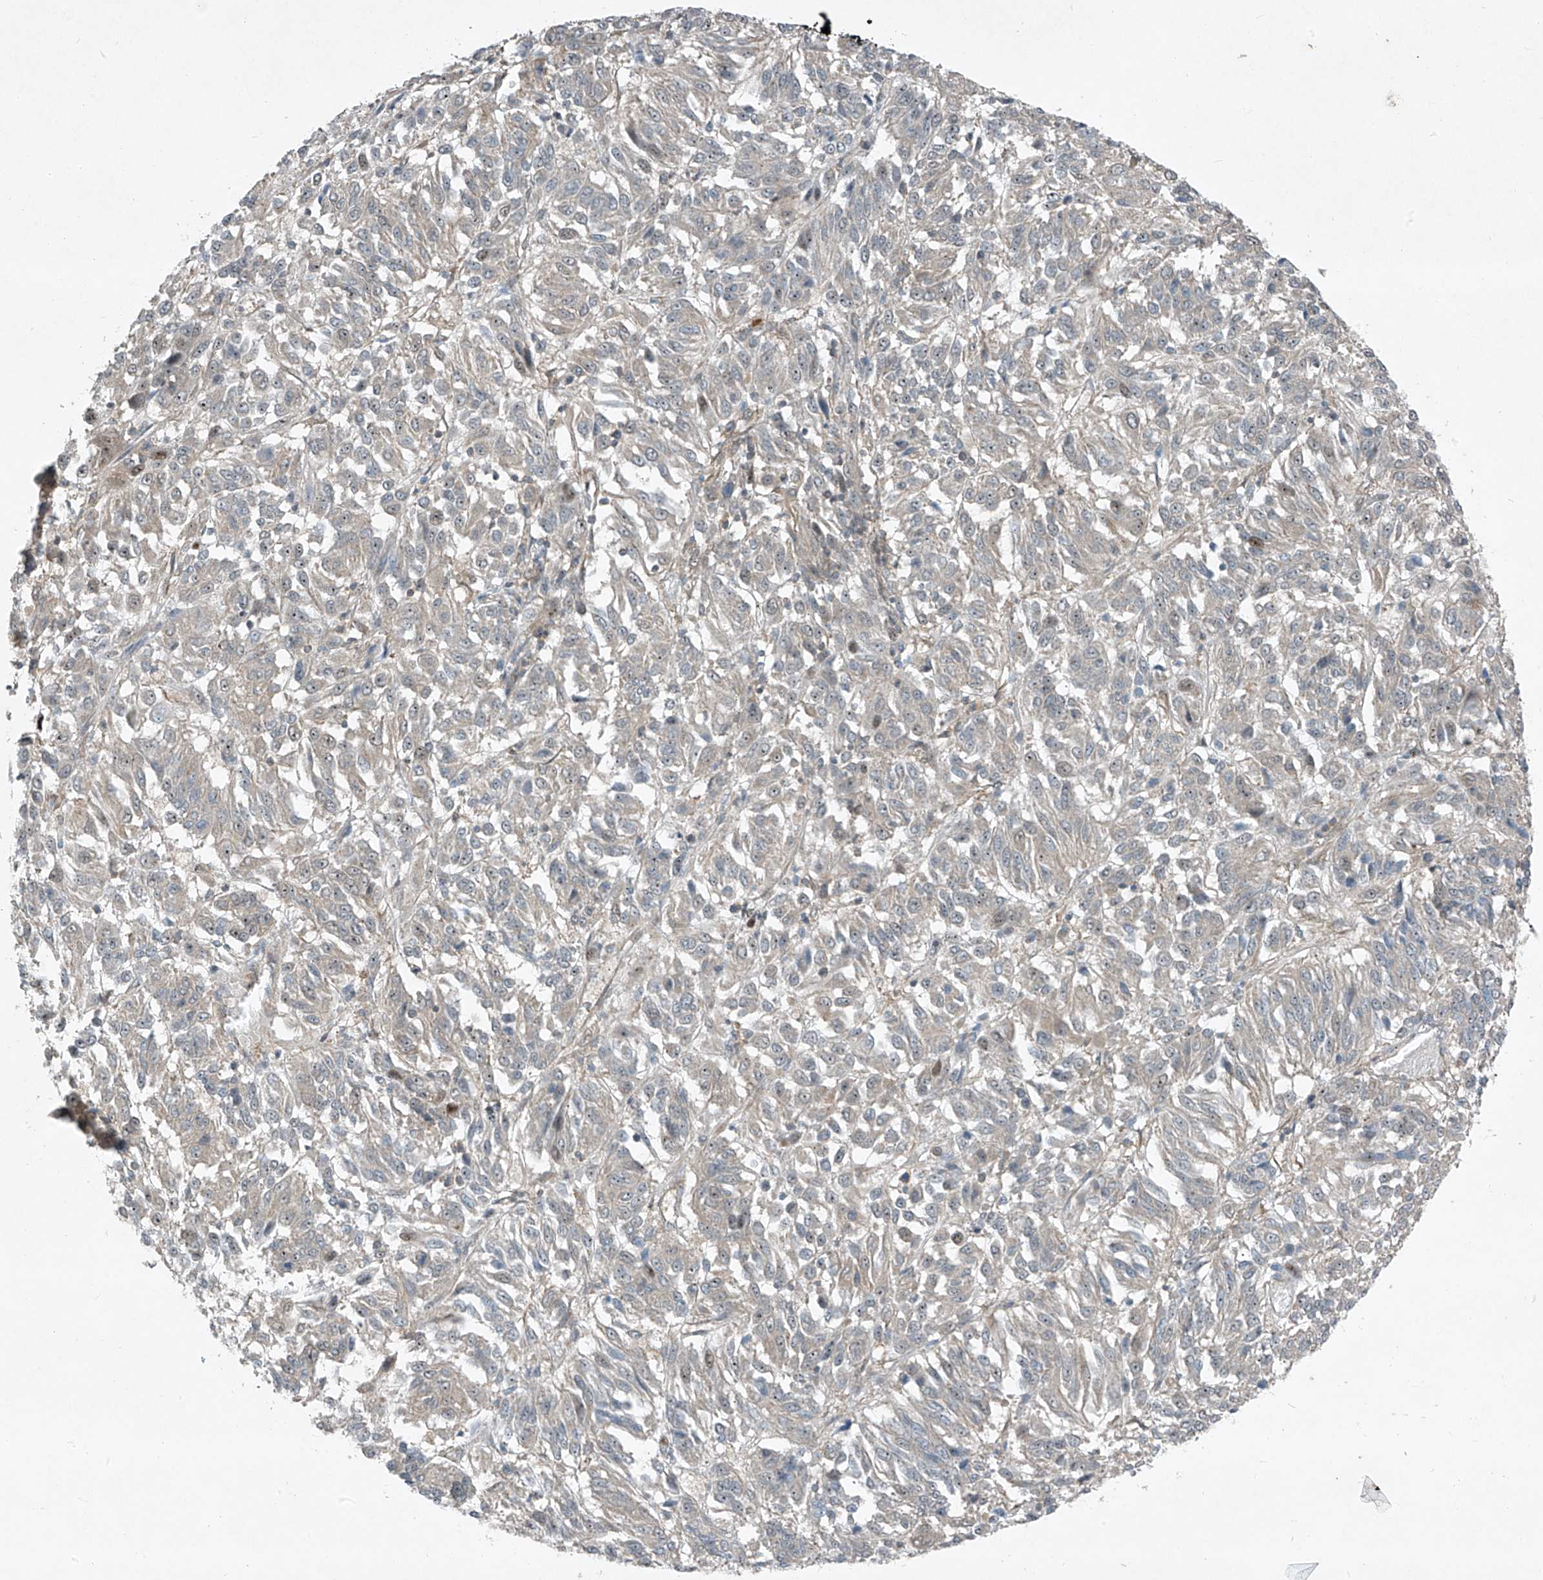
{"staining": {"intensity": "negative", "quantity": "none", "location": "none"}, "tissue": "melanoma", "cell_type": "Tumor cells", "image_type": "cancer", "snomed": [{"axis": "morphology", "description": "Malignant melanoma, Metastatic site"}, {"axis": "topography", "description": "Lung"}], "caption": "There is no significant staining in tumor cells of malignant melanoma (metastatic site).", "gene": "PPCS", "patient": {"sex": "male", "age": 64}}